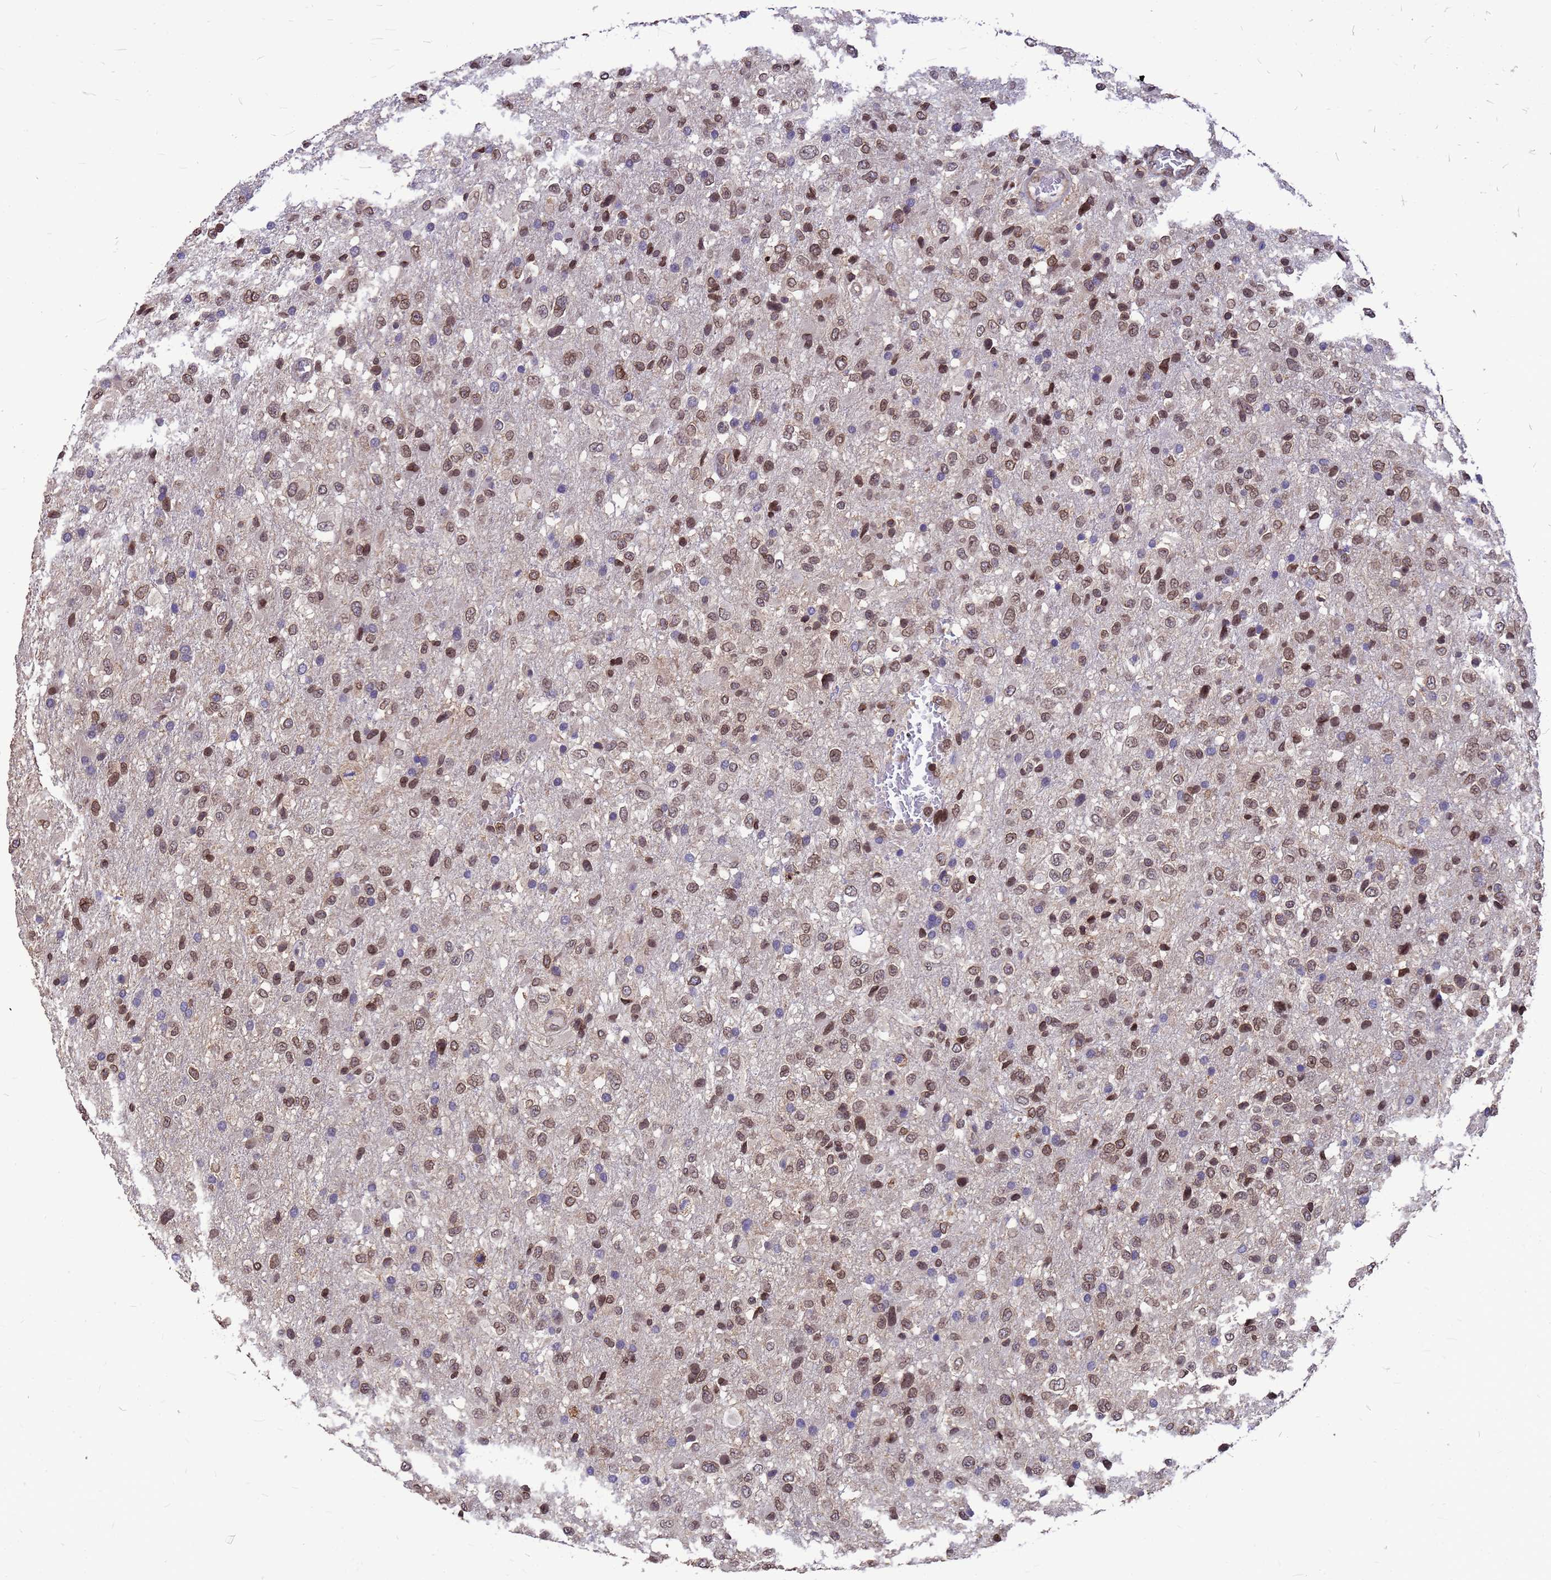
{"staining": {"intensity": "moderate", "quantity": ">75%", "location": "nuclear"}, "tissue": "glioma", "cell_type": "Tumor cells", "image_type": "cancer", "snomed": [{"axis": "morphology", "description": "Glioma, malignant, High grade"}, {"axis": "topography", "description": "Brain"}], "caption": "Malignant high-grade glioma stained with immunohistochemistry (IHC) reveals moderate nuclear expression in approximately >75% of tumor cells.", "gene": "C1orf35", "patient": {"sex": "female", "age": 74}}